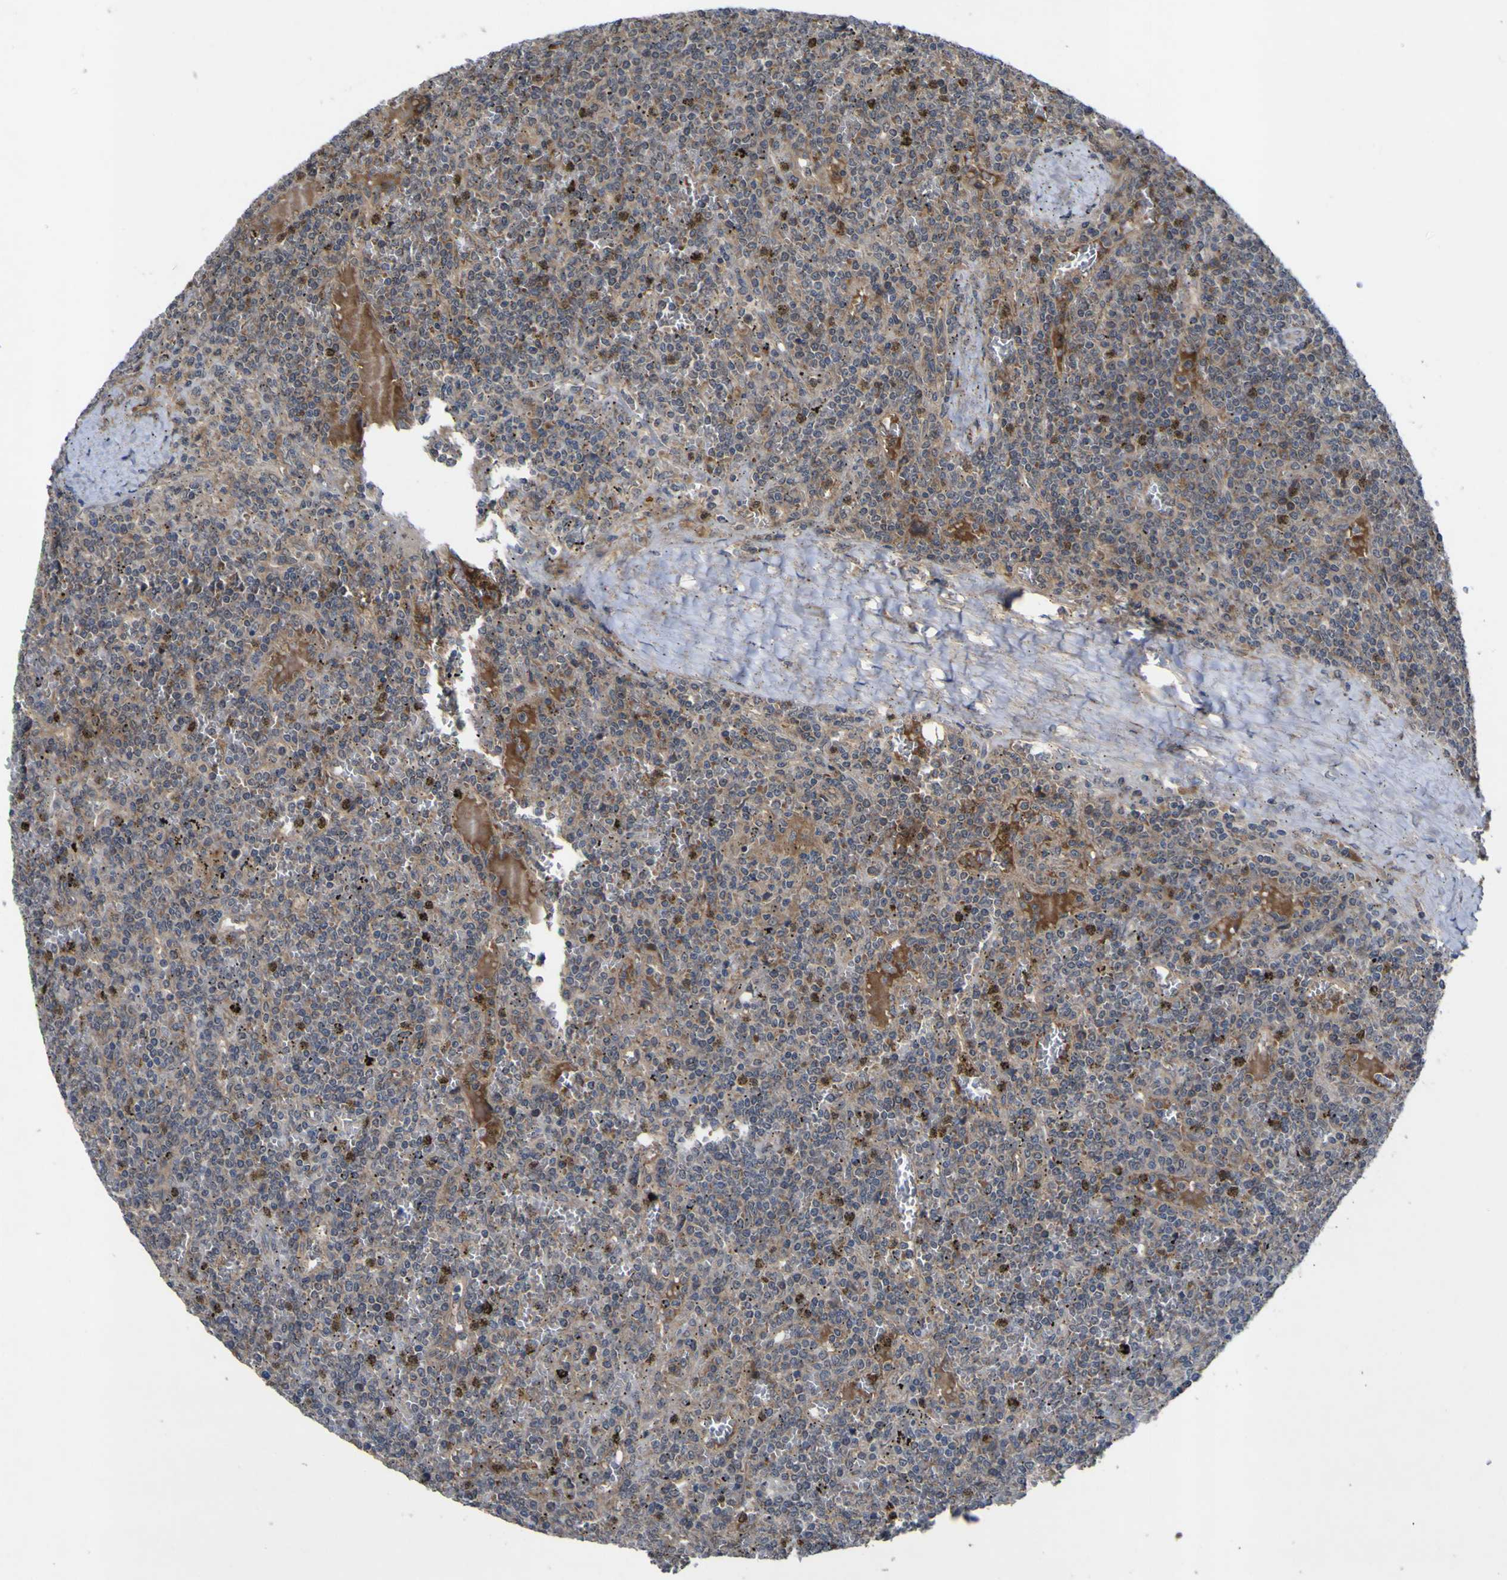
{"staining": {"intensity": "weak", "quantity": ">75%", "location": "cytoplasmic/membranous"}, "tissue": "lymphoma", "cell_type": "Tumor cells", "image_type": "cancer", "snomed": [{"axis": "morphology", "description": "Malignant lymphoma, non-Hodgkin's type, Low grade"}, {"axis": "topography", "description": "Spleen"}], "caption": "This histopathology image reveals lymphoma stained with immunohistochemistry (IHC) to label a protein in brown. The cytoplasmic/membranous of tumor cells show weak positivity for the protein. Nuclei are counter-stained blue.", "gene": "IRAK2", "patient": {"sex": "female", "age": 19}}